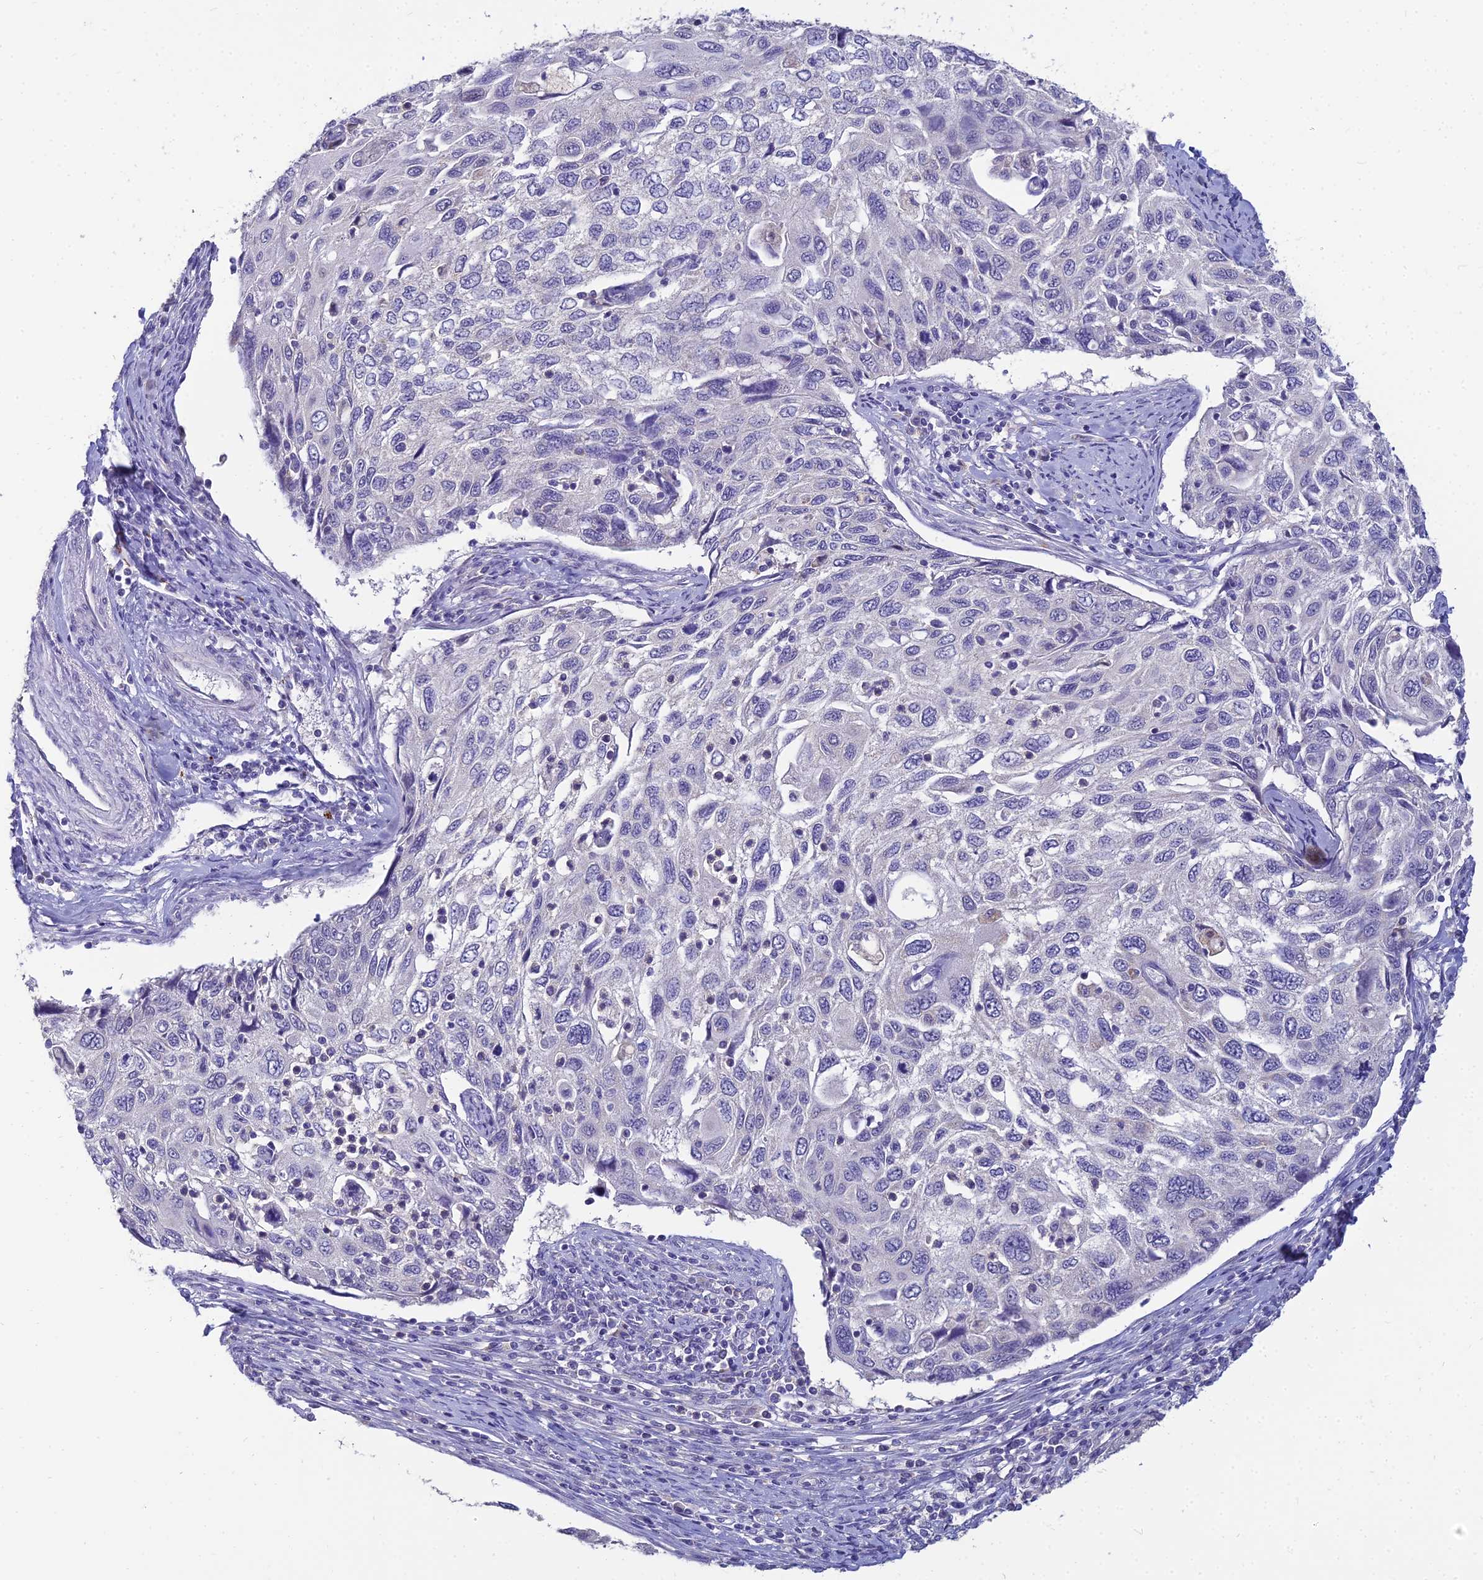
{"staining": {"intensity": "negative", "quantity": "none", "location": "none"}, "tissue": "cervical cancer", "cell_type": "Tumor cells", "image_type": "cancer", "snomed": [{"axis": "morphology", "description": "Squamous cell carcinoma, NOS"}, {"axis": "topography", "description": "Cervix"}], "caption": "Tumor cells show no significant protein staining in cervical cancer.", "gene": "NPY", "patient": {"sex": "female", "age": 70}}